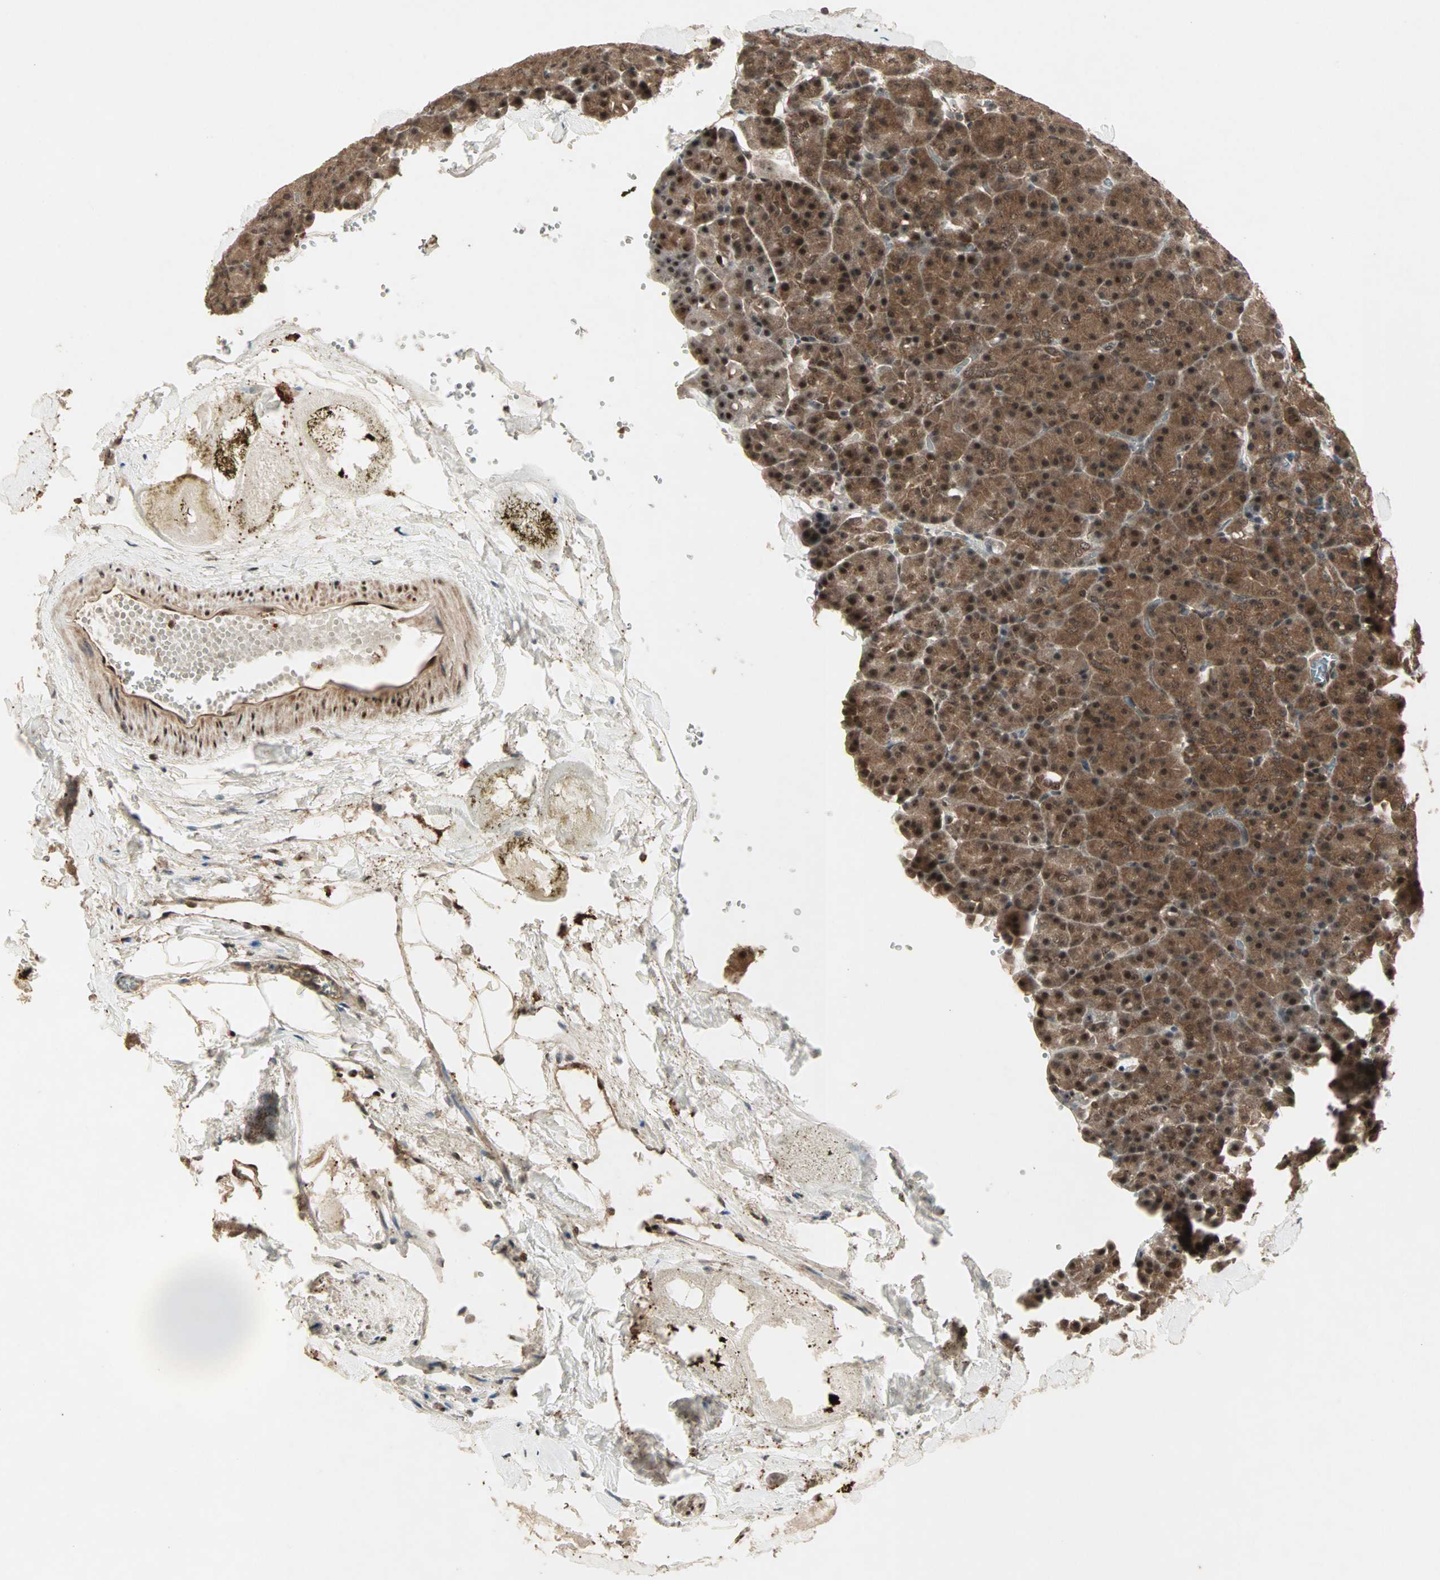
{"staining": {"intensity": "strong", "quantity": ">75%", "location": "cytoplasmic/membranous,nuclear"}, "tissue": "pancreas", "cell_type": "Exocrine glandular cells", "image_type": "normal", "snomed": [{"axis": "morphology", "description": "Normal tissue, NOS"}, {"axis": "topography", "description": "Pancreas"}], "caption": "Protein expression analysis of unremarkable human pancreas reveals strong cytoplasmic/membranous,nuclear expression in approximately >75% of exocrine glandular cells.", "gene": "CSNK2B", "patient": {"sex": "female", "age": 35}}